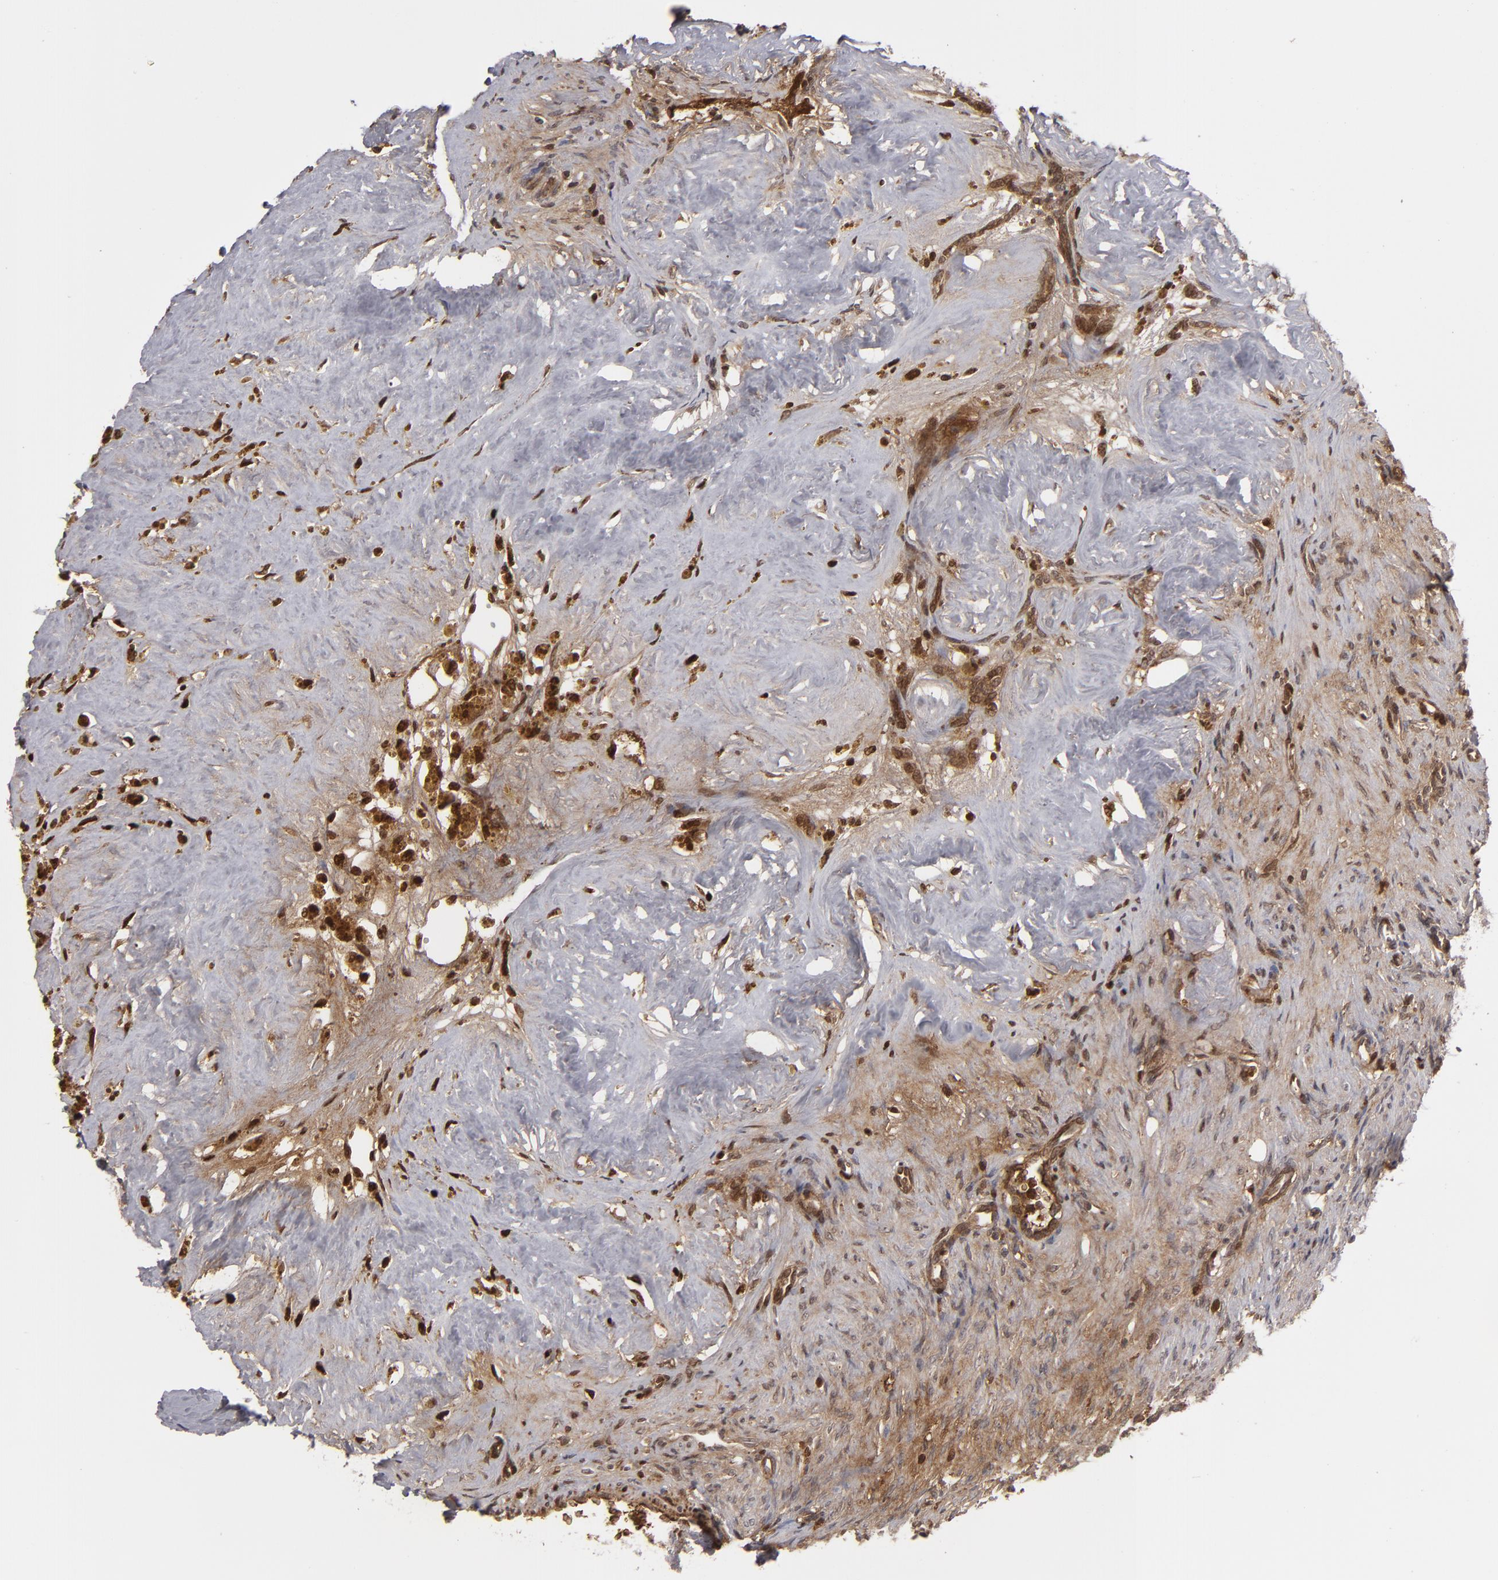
{"staining": {"intensity": "weak", "quantity": "25%-75%", "location": "cytoplasmic/membranous"}, "tissue": "ovary", "cell_type": "Follicle cells", "image_type": "normal", "snomed": [{"axis": "morphology", "description": "Normal tissue, NOS"}, {"axis": "topography", "description": "Ovary"}], "caption": "Immunohistochemical staining of benign ovary displays low levels of weak cytoplasmic/membranous expression in approximately 25%-75% of follicle cells.", "gene": "LRG1", "patient": {"sex": "female", "age": 33}}